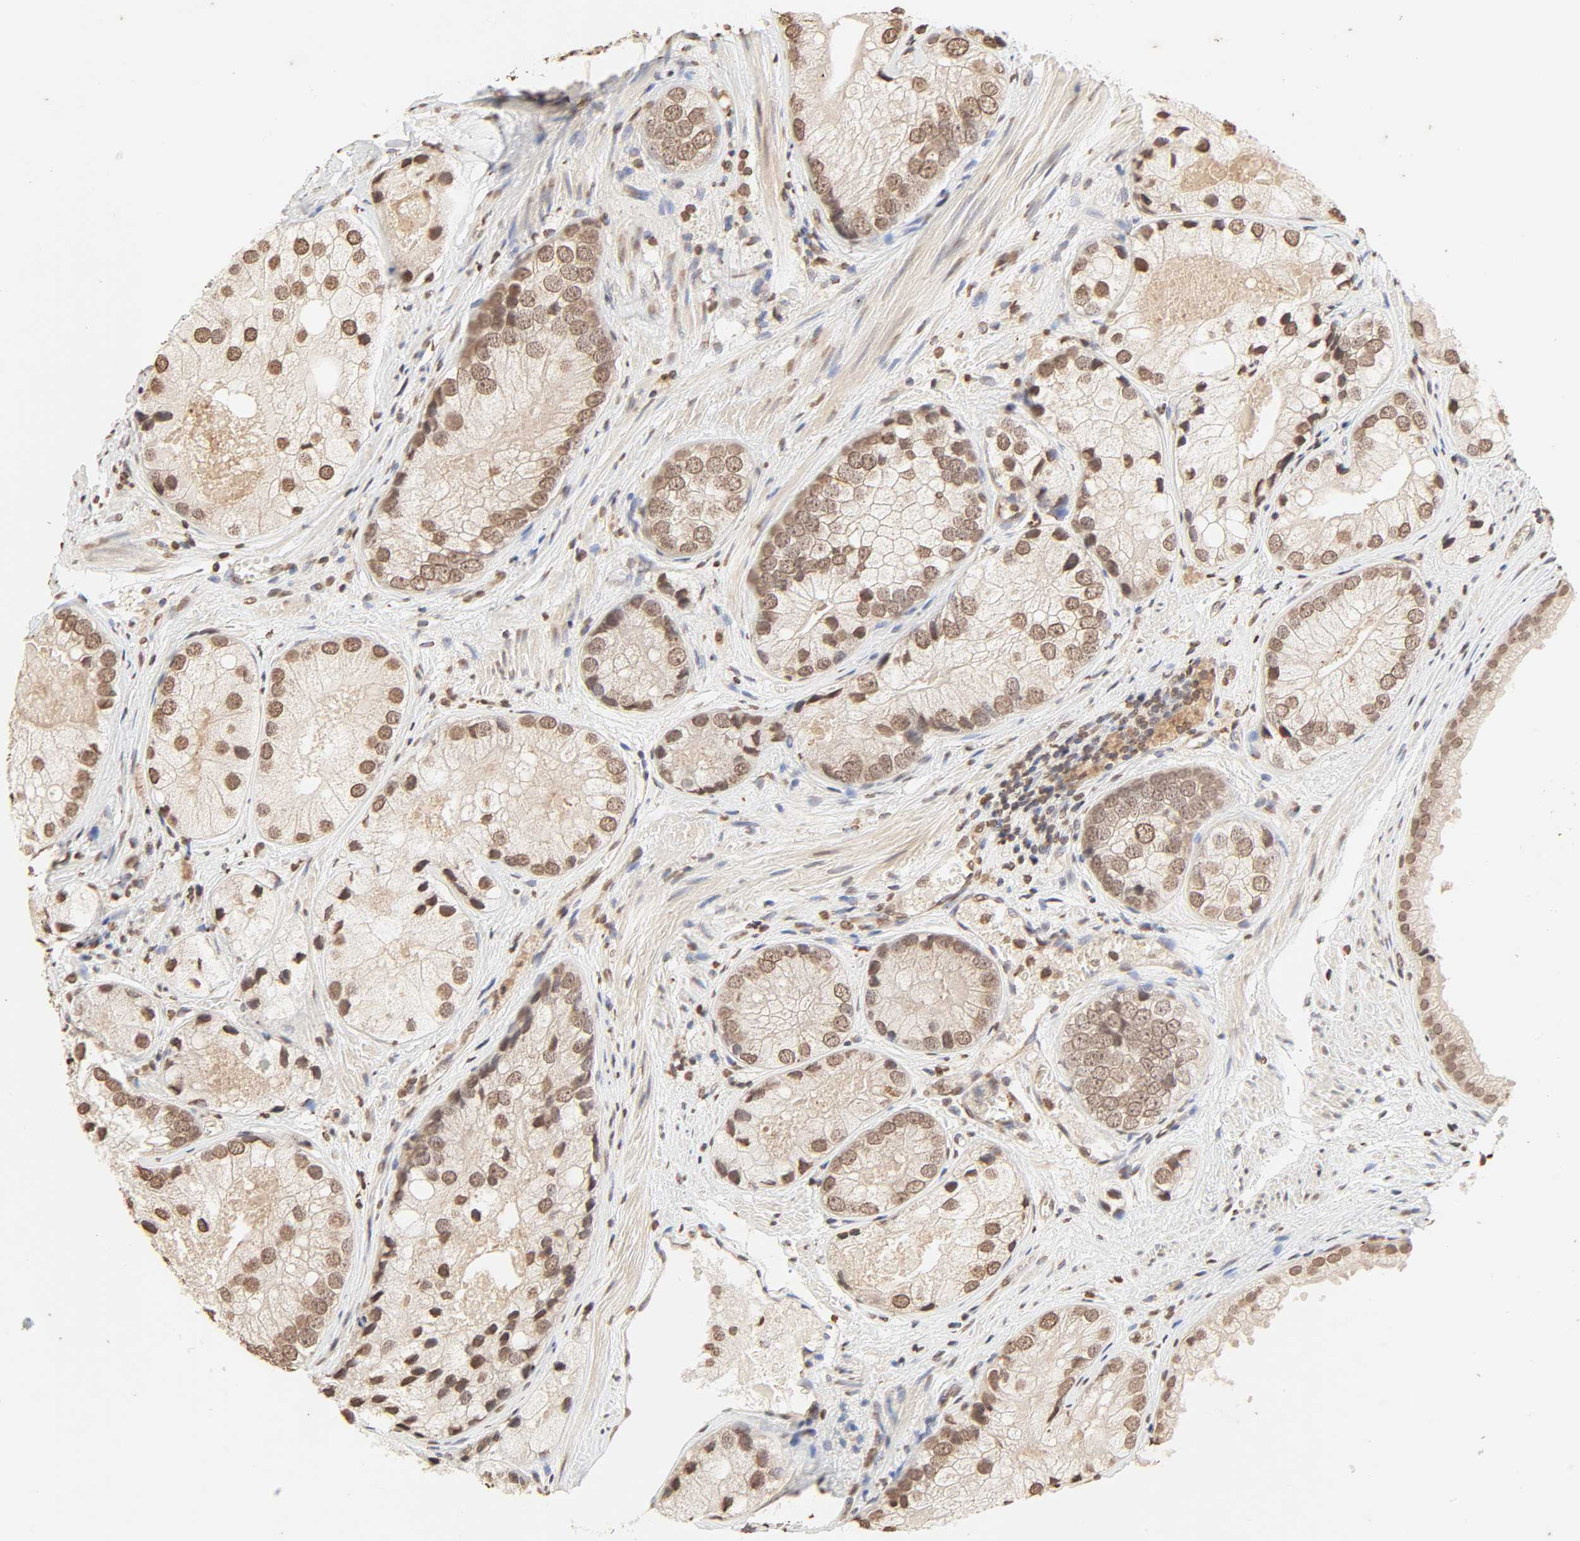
{"staining": {"intensity": "moderate", "quantity": ">75%", "location": "cytoplasmic/membranous,nuclear"}, "tissue": "prostate cancer", "cell_type": "Tumor cells", "image_type": "cancer", "snomed": [{"axis": "morphology", "description": "Adenocarcinoma, Low grade"}, {"axis": "topography", "description": "Prostate"}], "caption": "About >75% of tumor cells in prostate cancer demonstrate moderate cytoplasmic/membranous and nuclear protein expression as visualized by brown immunohistochemical staining.", "gene": "TBL1X", "patient": {"sex": "male", "age": 69}}